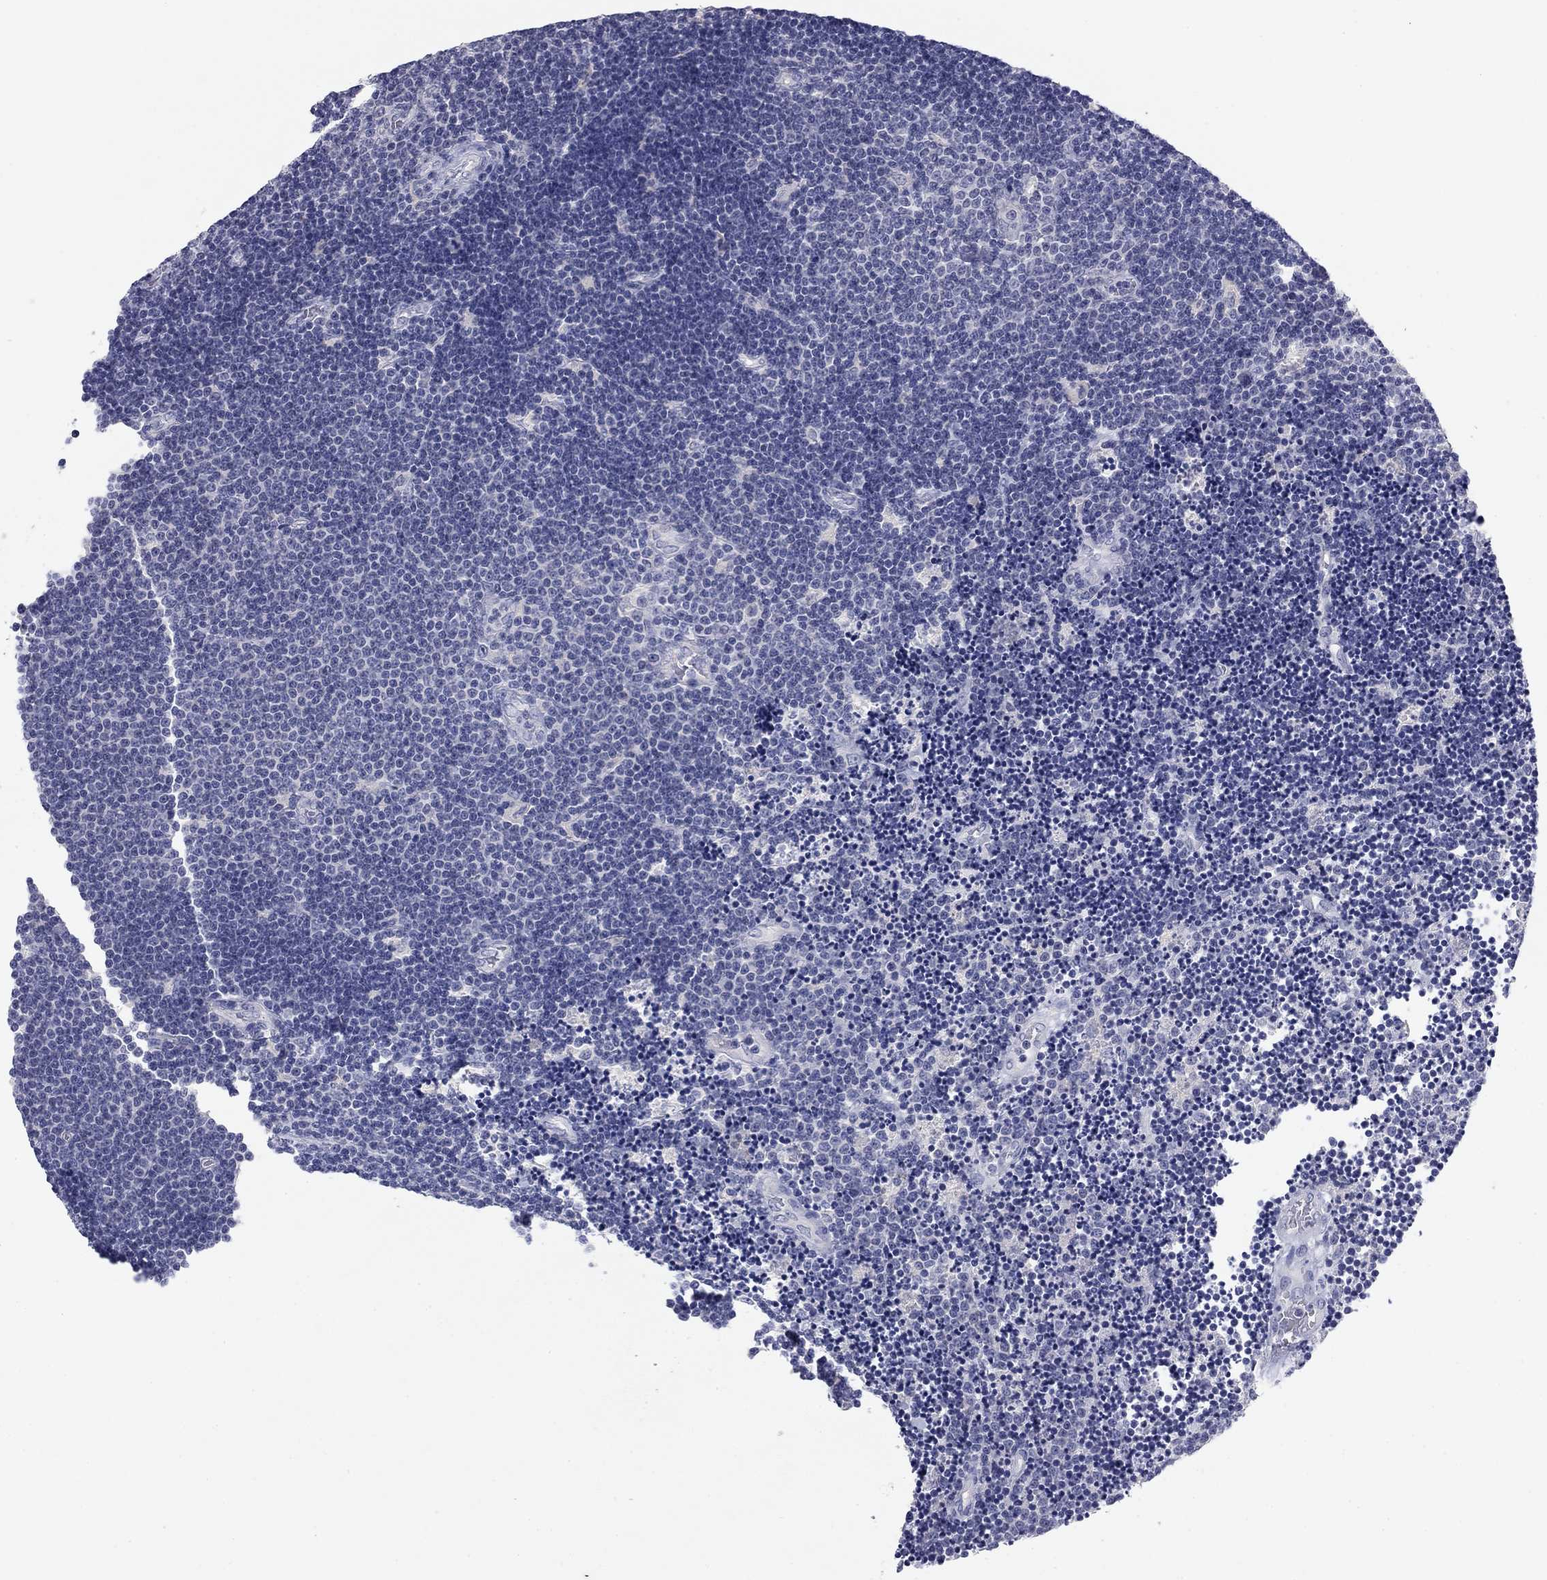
{"staining": {"intensity": "negative", "quantity": "none", "location": "none"}, "tissue": "lymphoma", "cell_type": "Tumor cells", "image_type": "cancer", "snomed": [{"axis": "morphology", "description": "Malignant lymphoma, non-Hodgkin's type, Low grade"}, {"axis": "topography", "description": "Brain"}], "caption": "Tumor cells show no significant protein positivity in lymphoma.", "gene": "CNTNAP4", "patient": {"sex": "female", "age": 66}}